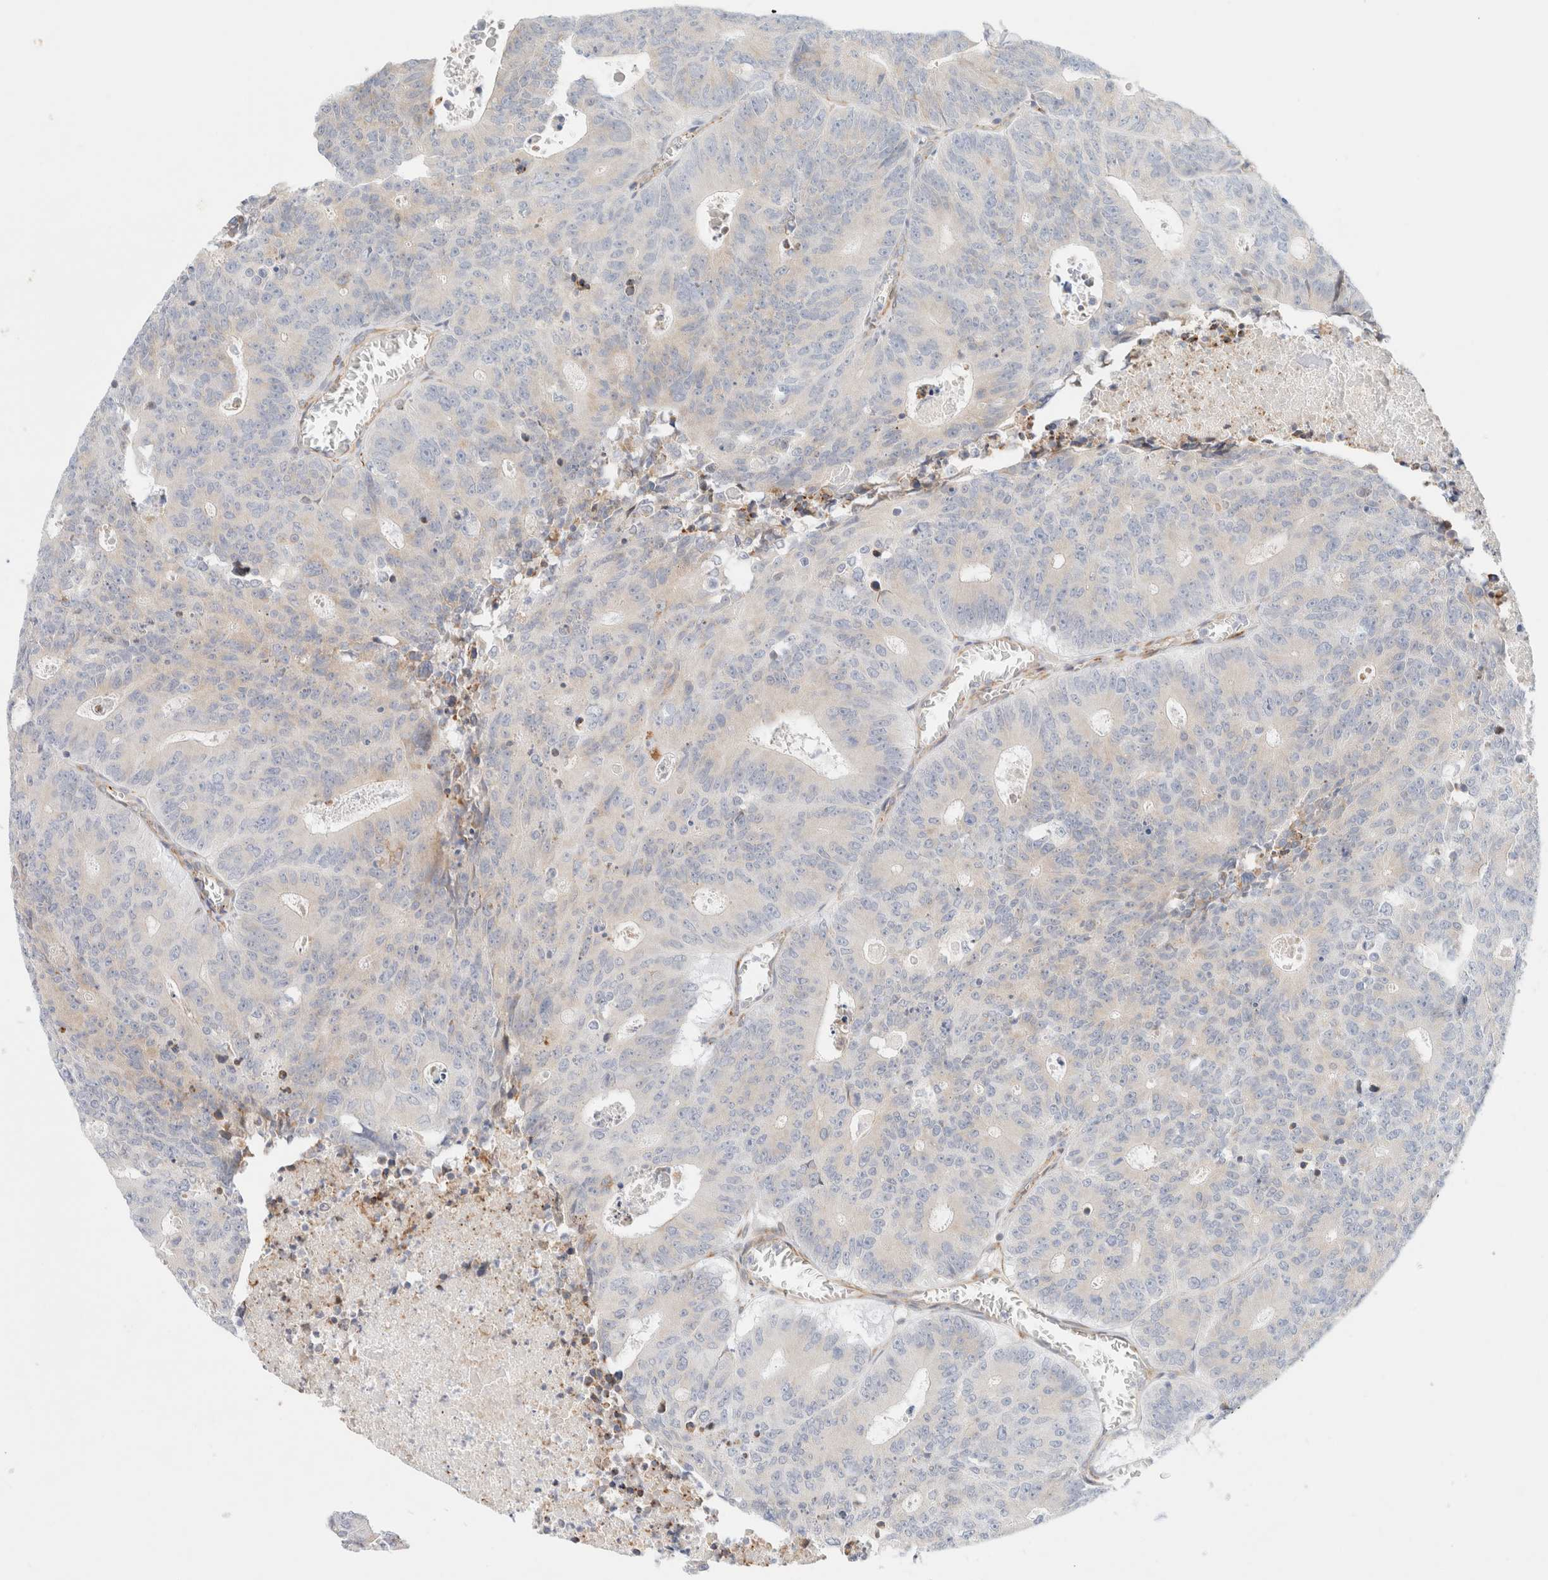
{"staining": {"intensity": "negative", "quantity": "none", "location": "none"}, "tissue": "colorectal cancer", "cell_type": "Tumor cells", "image_type": "cancer", "snomed": [{"axis": "morphology", "description": "Adenocarcinoma, NOS"}, {"axis": "topography", "description": "Colon"}], "caption": "The histopathology image shows no significant expression in tumor cells of adenocarcinoma (colorectal). (Stains: DAB (3,3'-diaminobenzidine) IHC with hematoxylin counter stain, Microscopy: brightfield microscopy at high magnification).", "gene": "SLC25A48", "patient": {"sex": "male", "age": 87}}